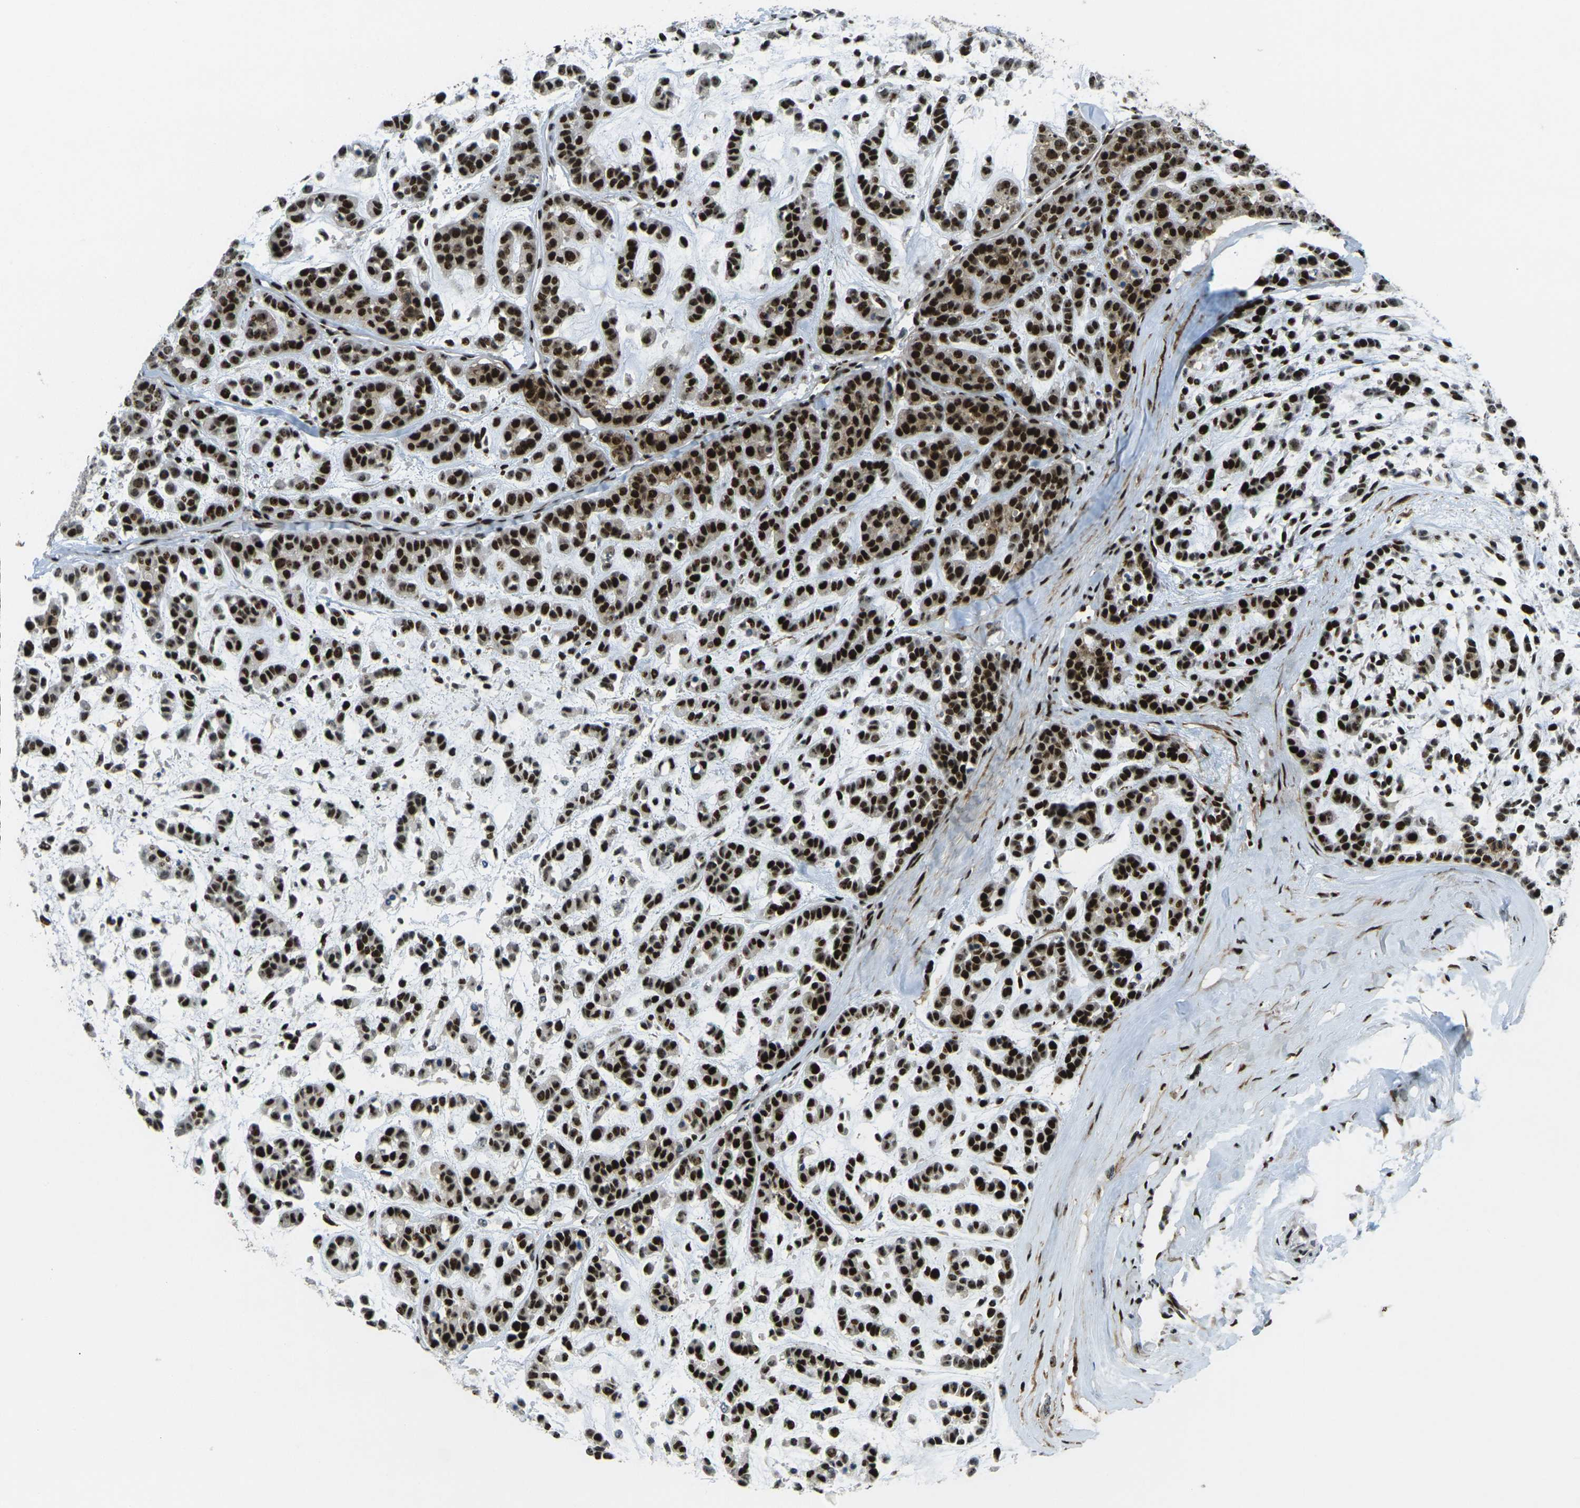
{"staining": {"intensity": "strong", "quantity": ">75%", "location": "nuclear"}, "tissue": "head and neck cancer", "cell_type": "Tumor cells", "image_type": "cancer", "snomed": [{"axis": "morphology", "description": "Adenocarcinoma, NOS"}, {"axis": "morphology", "description": "Adenoma, NOS"}, {"axis": "topography", "description": "Head-Neck"}], "caption": "An image showing strong nuclear positivity in about >75% of tumor cells in adenoma (head and neck), as visualized by brown immunohistochemical staining.", "gene": "UBE2C", "patient": {"sex": "female", "age": 55}}